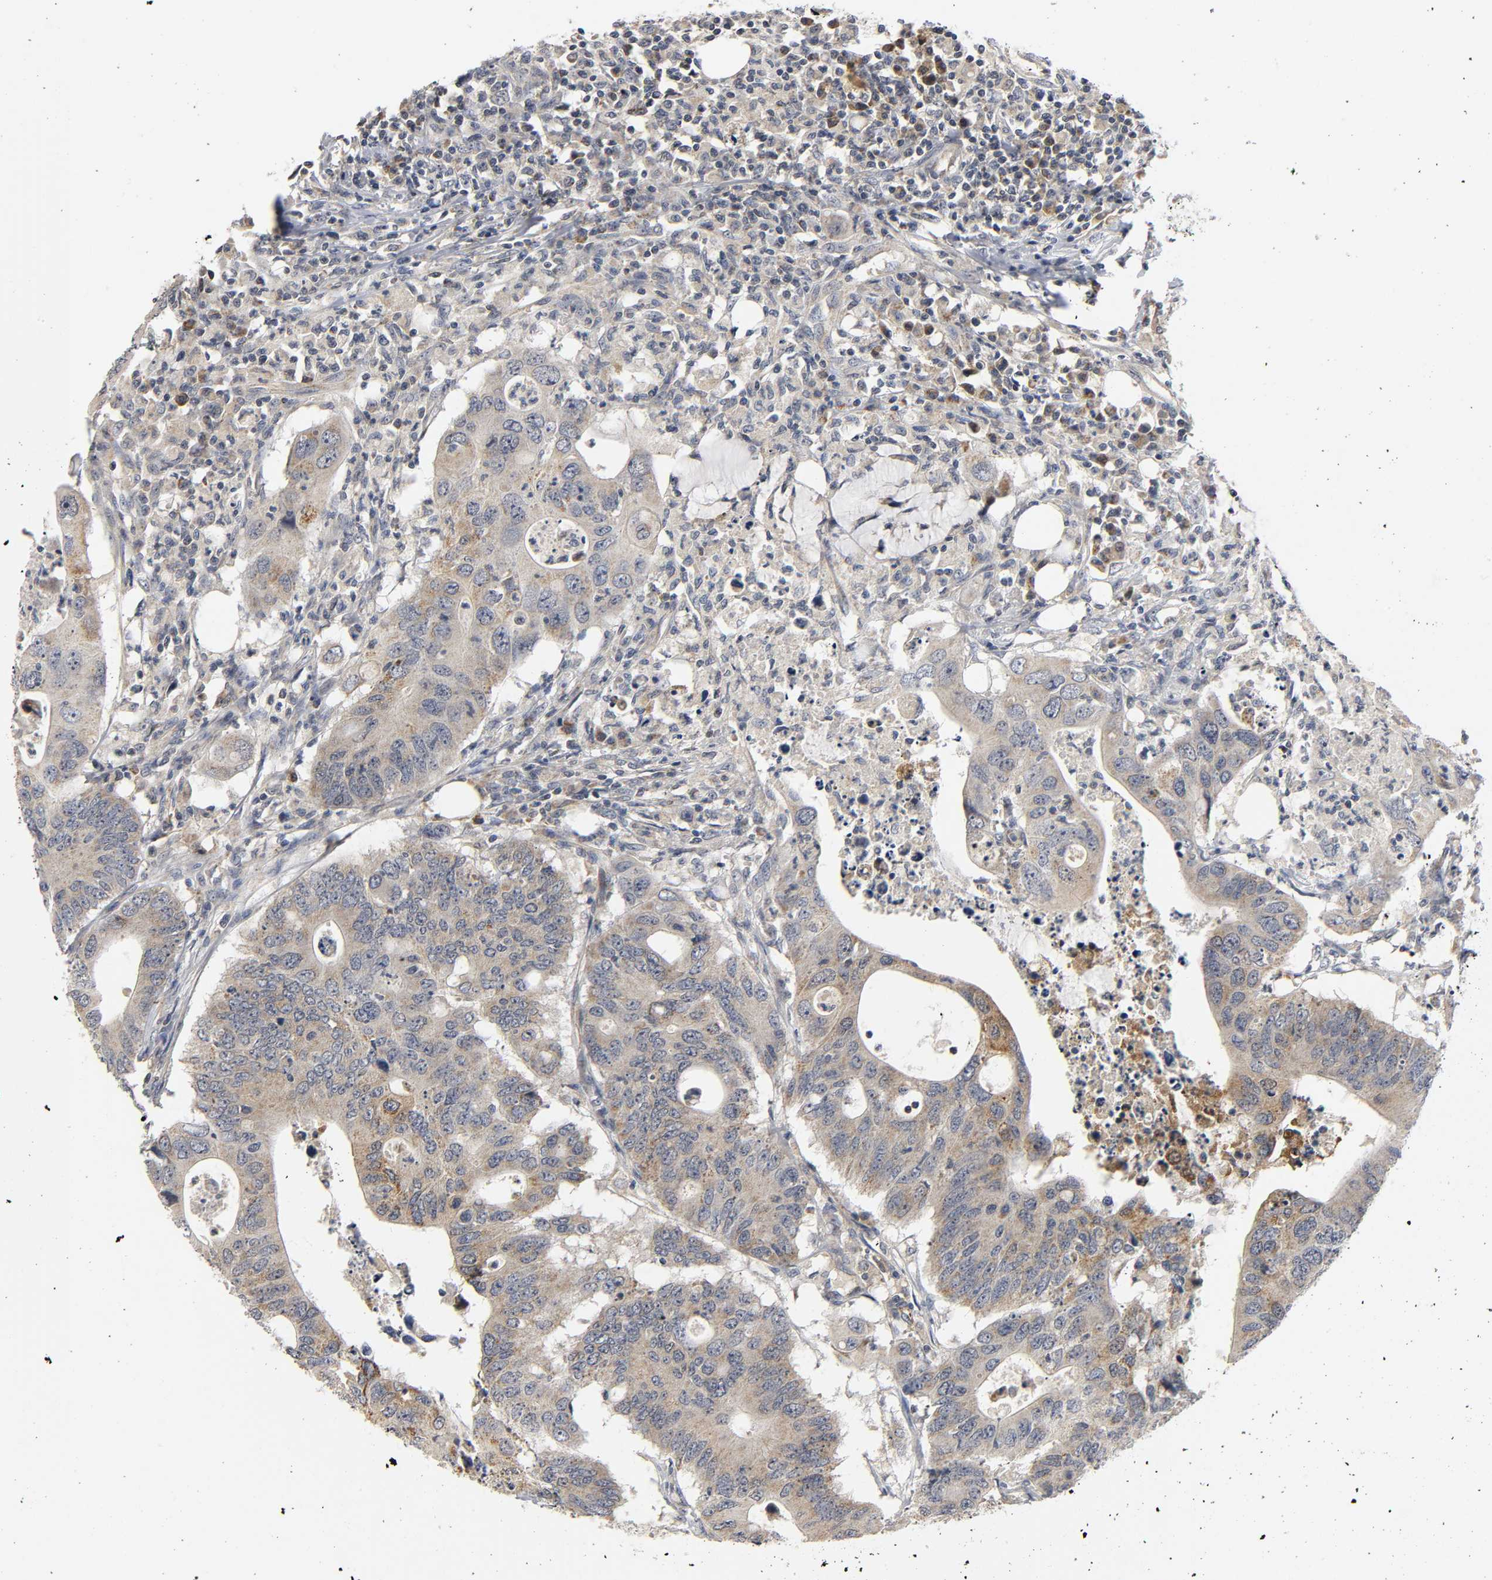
{"staining": {"intensity": "moderate", "quantity": ">75%", "location": "cytoplasmic/membranous"}, "tissue": "colorectal cancer", "cell_type": "Tumor cells", "image_type": "cancer", "snomed": [{"axis": "morphology", "description": "Adenocarcinoma, NOS"}, {"axis": "topography", "description": "Colon"}], "caption": "Immunohistochemical staining of colorectal cancer displays medium levels of moderate cytoplasmic/membranous protein expression in approximately >75% of tumor cells.", "gene": "NRP1", "patient": {"sex": "male", "age": 71}}